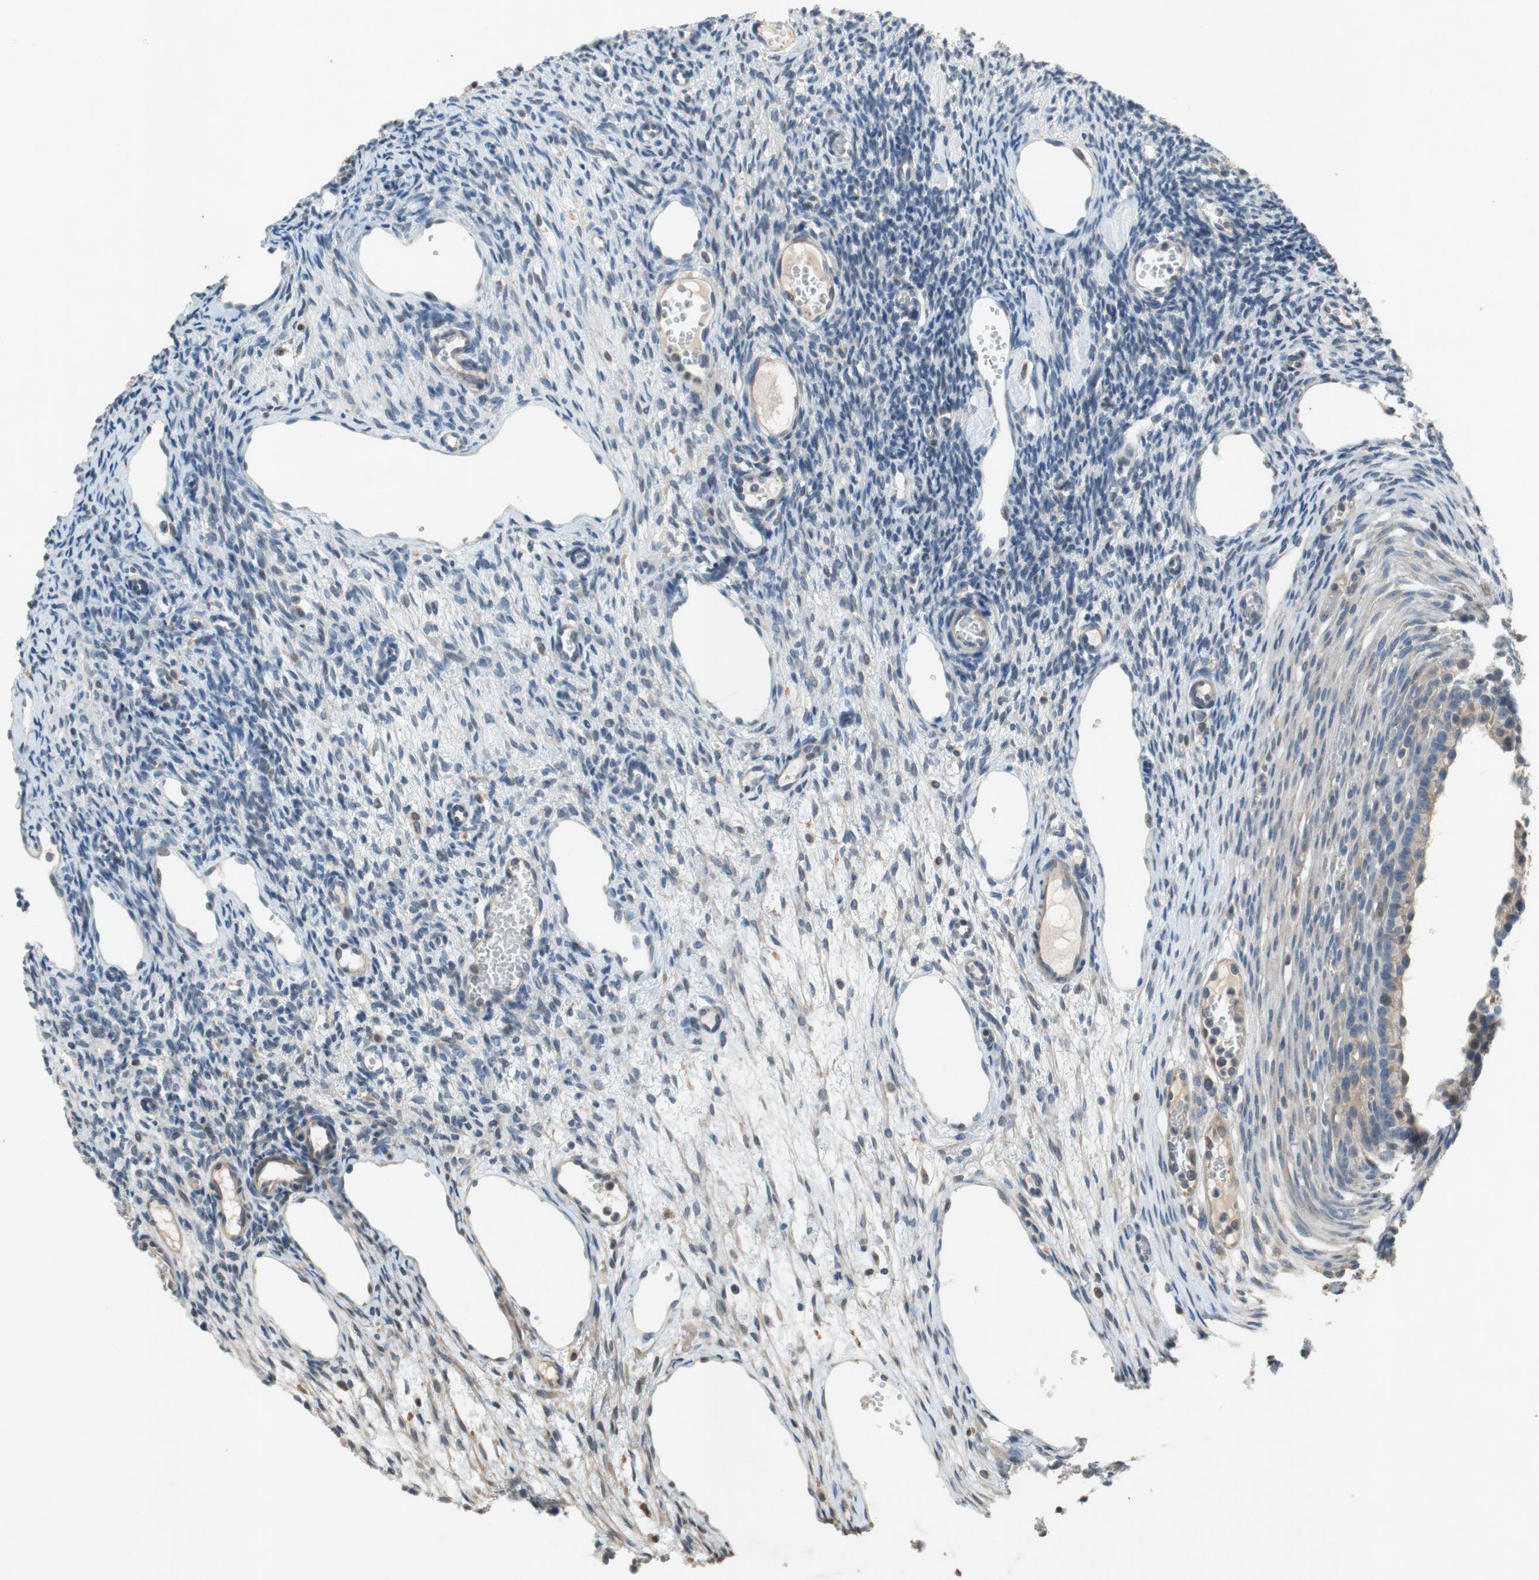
{"staining": {"intensity": "moderate", "quantity": ">75%", "location": "cytoplasmic/membranous"}, "tissue": "ovary", "cell_type": "Follicle cells", "image_type": "normal", "snomed": [{"axis": "morphology", "description": "Normal tissue, NOS"}, {"axis": "topography", "description": "Ovary"}], "caption": "Immunohistochemistry (DAB (3,3'-diaminobenzidine)) staining of benign ovary shows moderate cytoplasmic/membranous protein expression in approximately >75% of follicle cells.", "gene": "ATP2C1", "patient": {"sex": "female", "age": 33}}